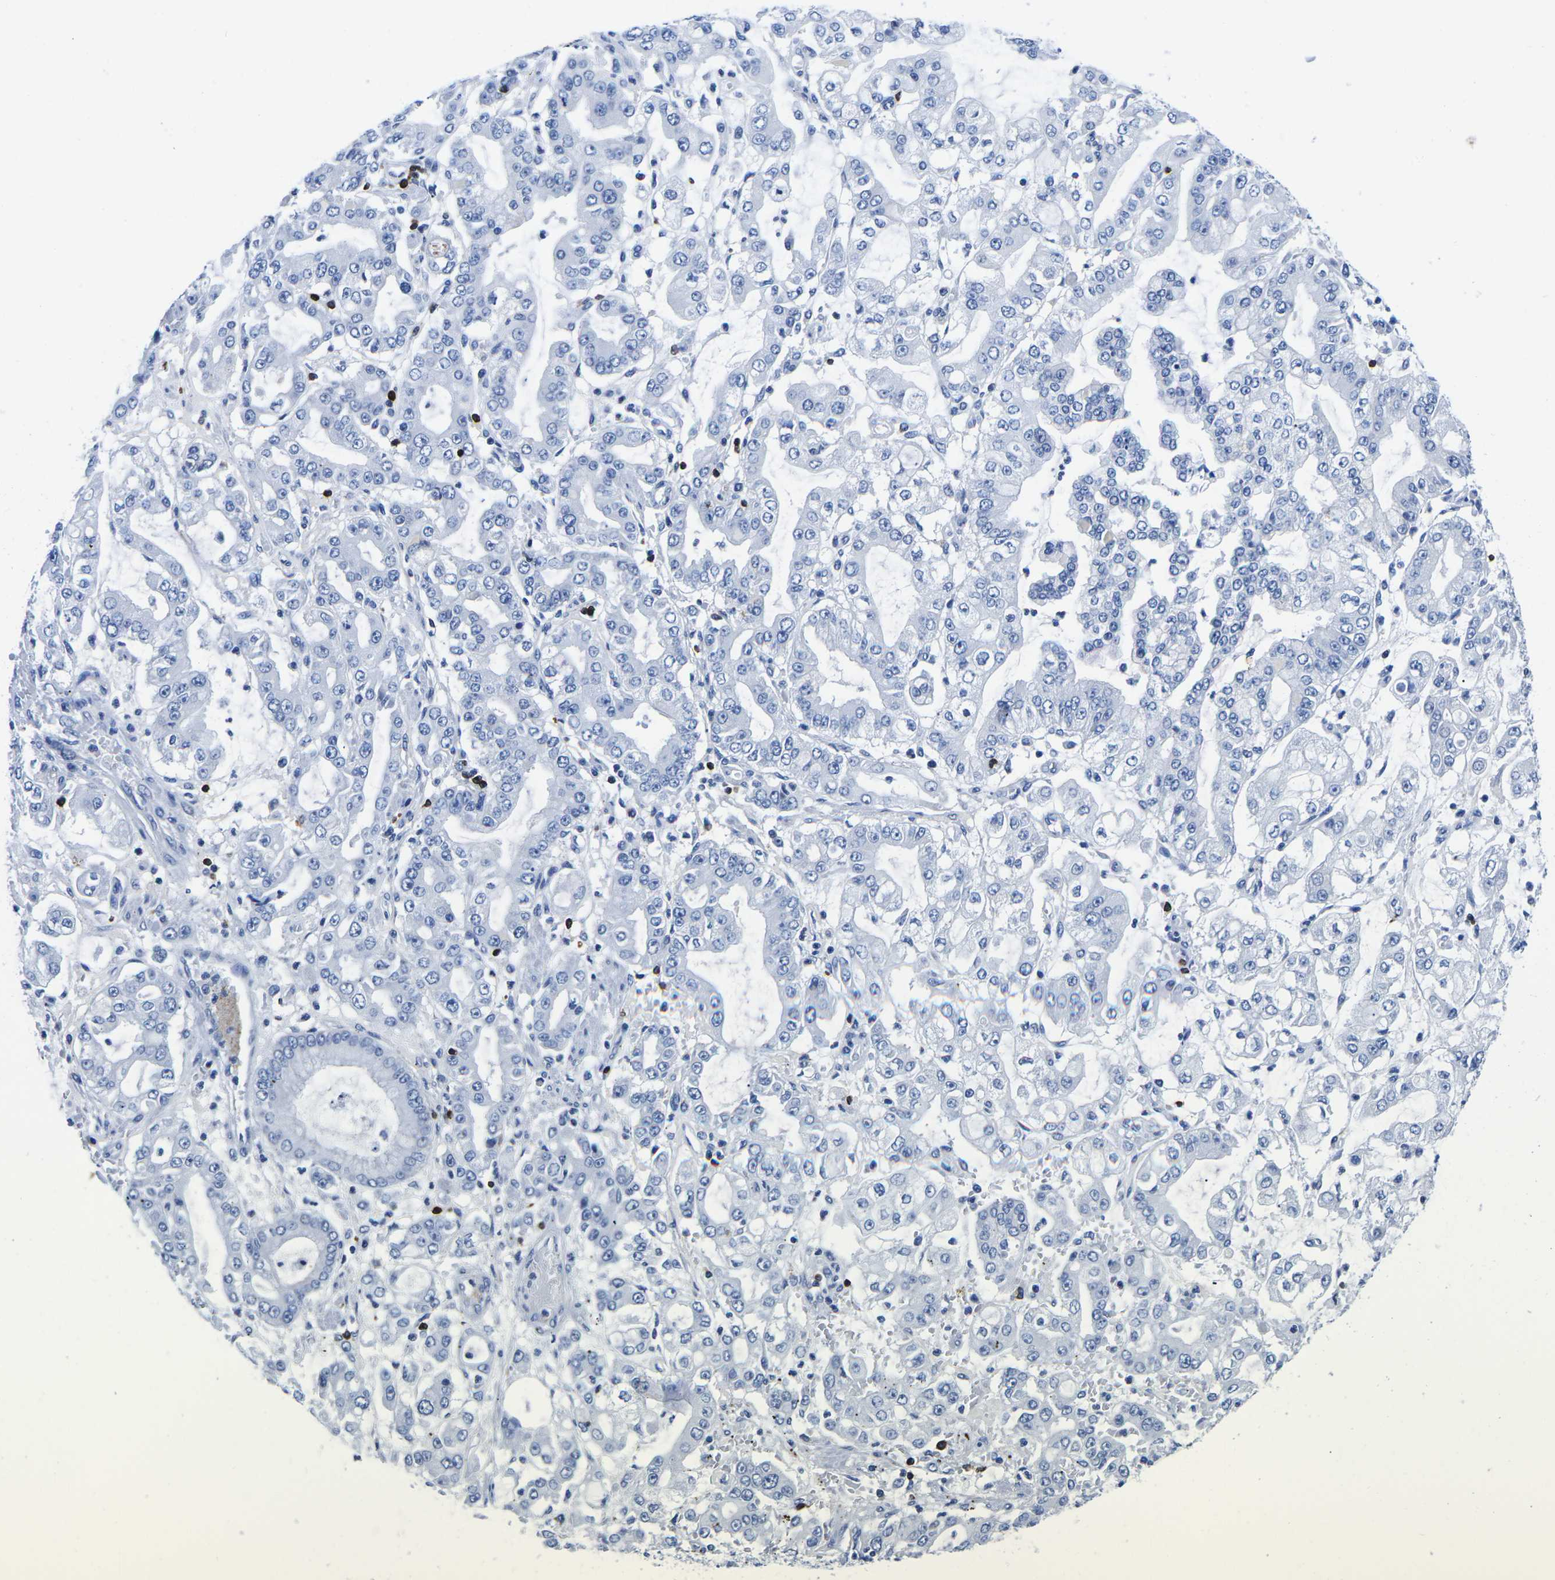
{"staining": {"intensity": "negative", "quantity": "none", "location": "none"}, "tissue": "stomach cancer", "cell_type": "Tumor cells", "image_type": "cancer", "snomed": [{"axis": "morphology", "description": "Adenocarcinoma, NOS"}, {"axis": "topography", "description": "Stomach"}], "caption": "Immunohistochemical staining of stomach adenocarcinoma reveals no significant staining in tumor cells.", "gene": "CTSW", "patient": {"sex": "male", "age": 76}}